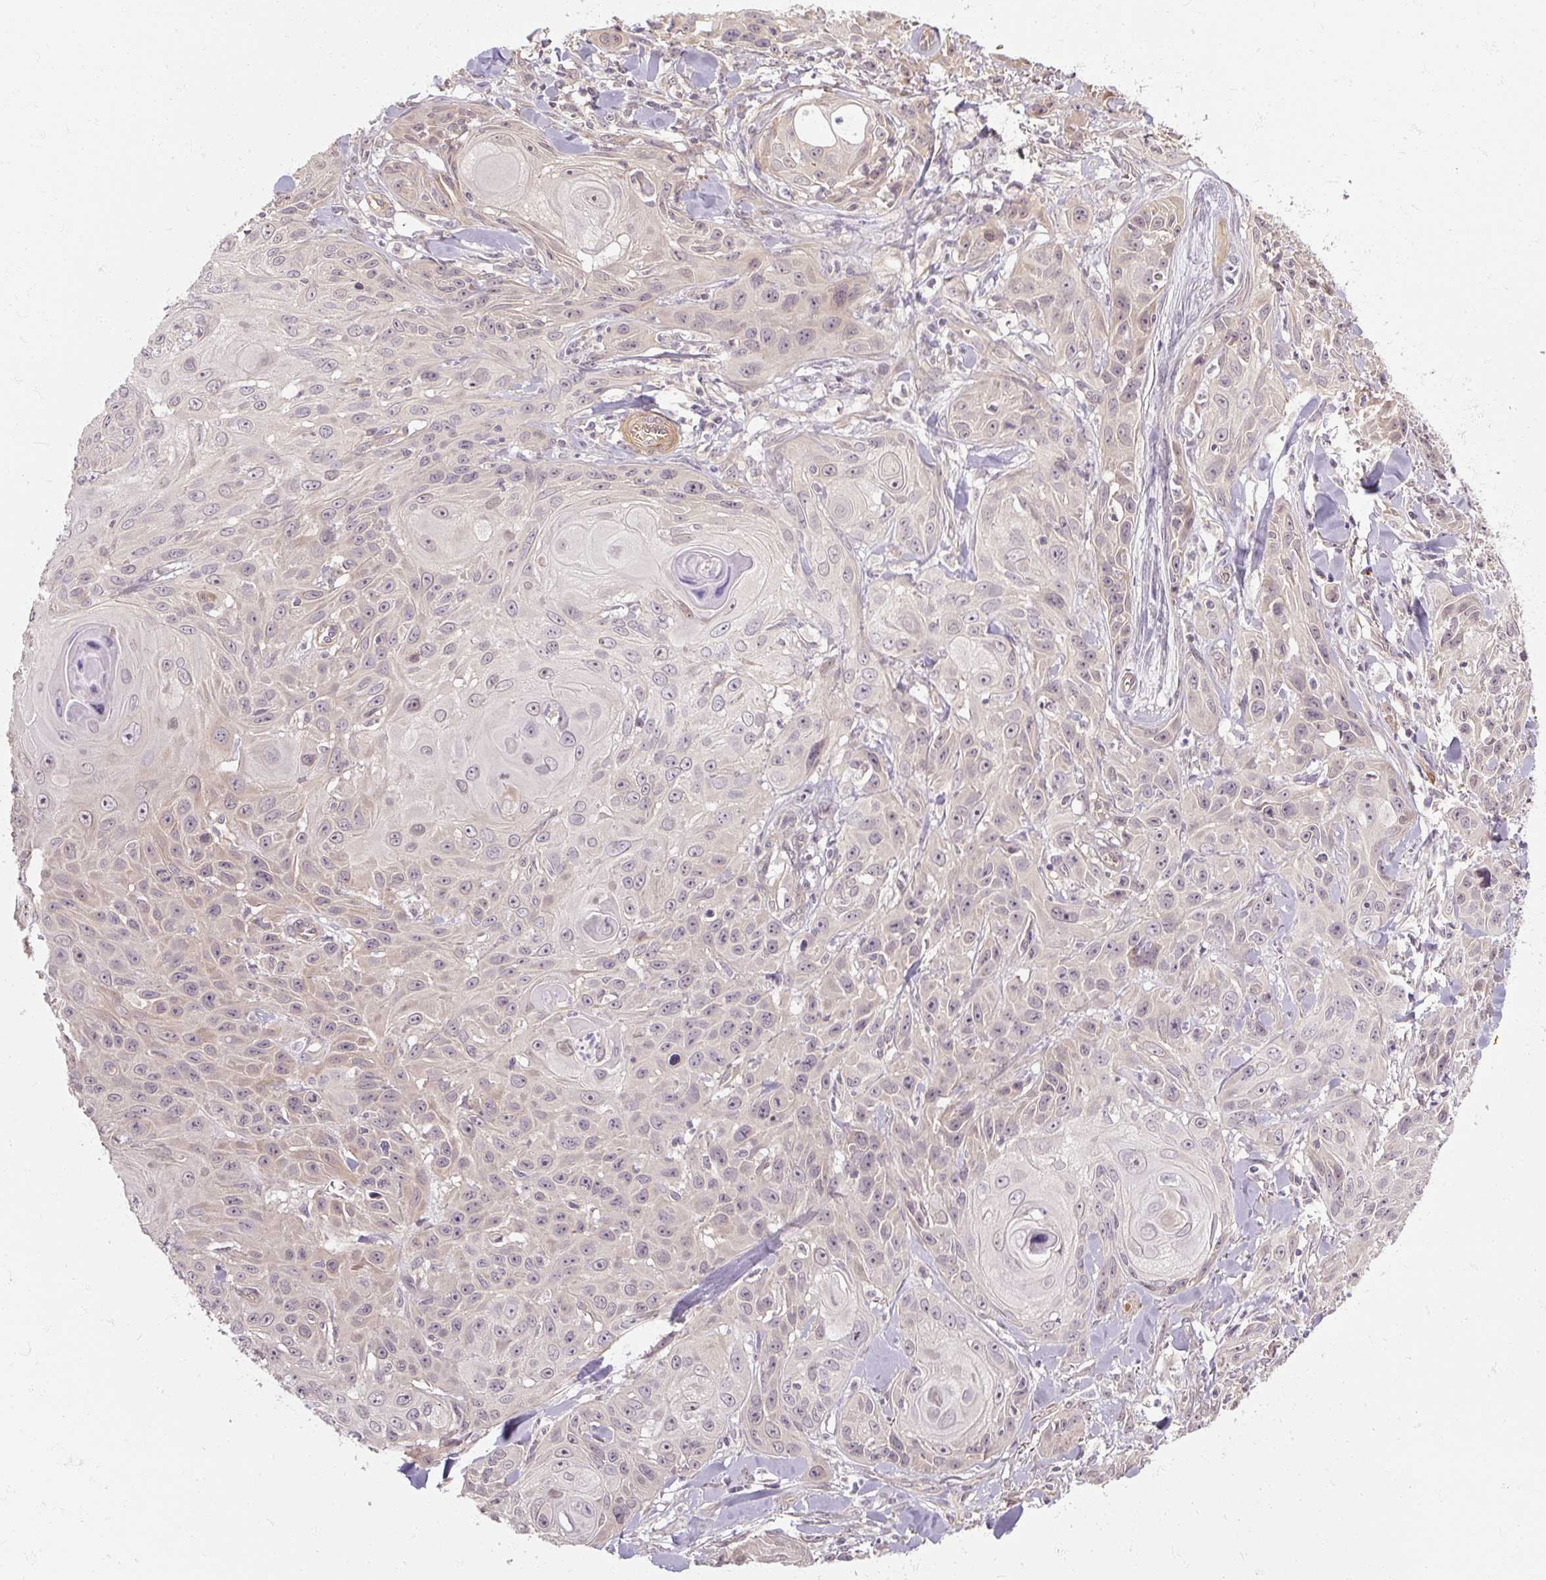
{"staining": {"intensity": "weak", "quantity": "<25%", "location": "cytoplasmic/membranous"}, "tissue": "skin cancer", "cell_type": "Tumor cells", "image_type": "cancer", "snomed": [{"axis": "morphology", "description": "Squamous cell carcinoma, NOS"}, {"axis": "topography", "description": "Skin"}, {"axis": "topography", "description": "Vulva"}], "caption": "This is an immunohistochemistry (IHC) micrograph of human skin squamous cell carcinoma. There is no positivity in tumor cells.", "gene": "RB1CC1", "patient": {"sex": "female", "age": 83}}